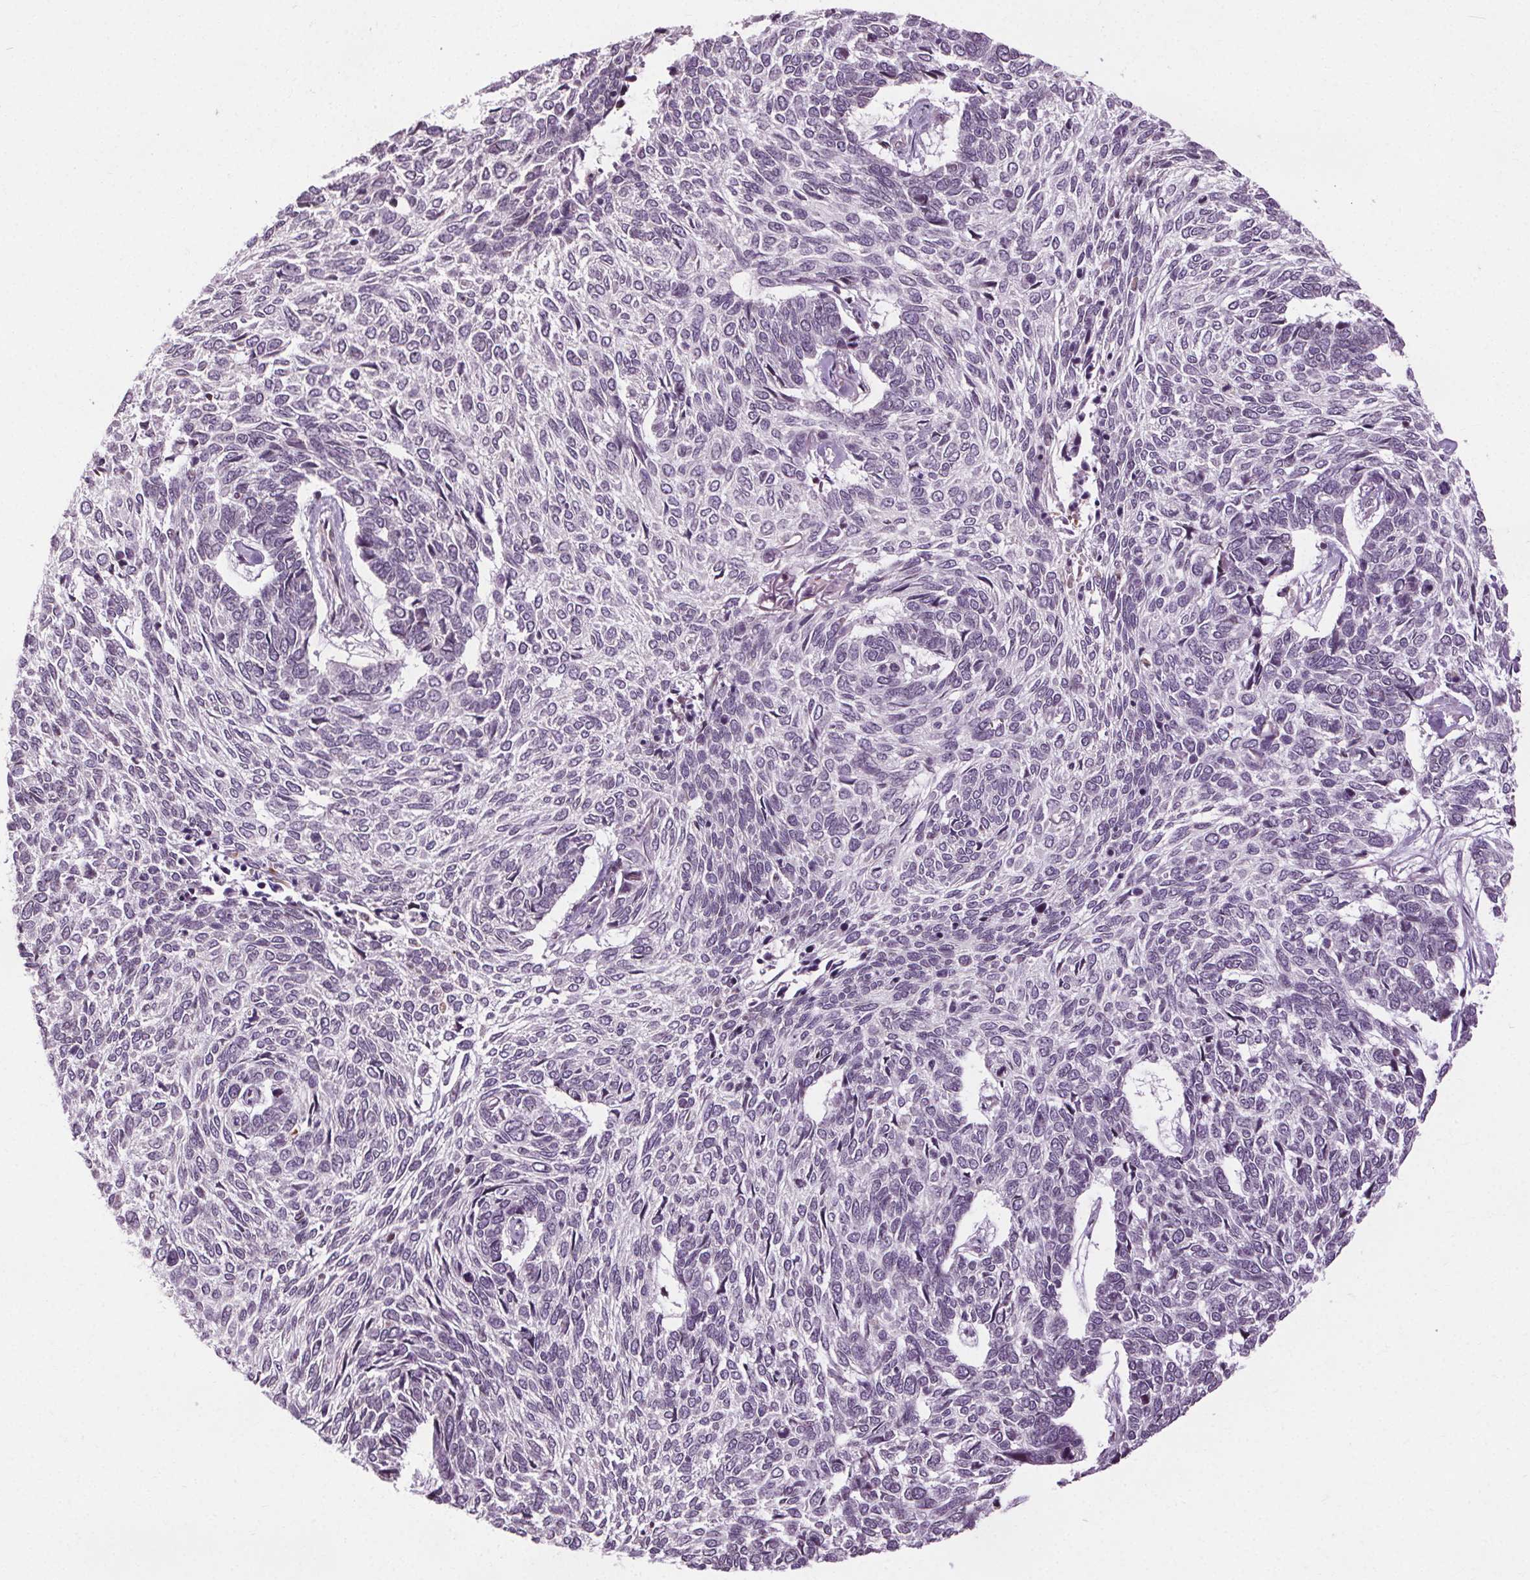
{"staining": {"intensity": "negative", "quantity": "none", "location": "none"}, "tissue": "skin cancer", "cell_type": "Tumor cells", "image_type": "cancer", "snomed": [{"axis": "morphology", "description": "Basal cell carcinoma"}, {"axis": "topography", "description": "Skin"}], "caption": "There is no significant positivity in tumor cells of basal cell carcinoma (skin).", "gene": "LFNG", "patient": {"sex": "female", "age": 65}}